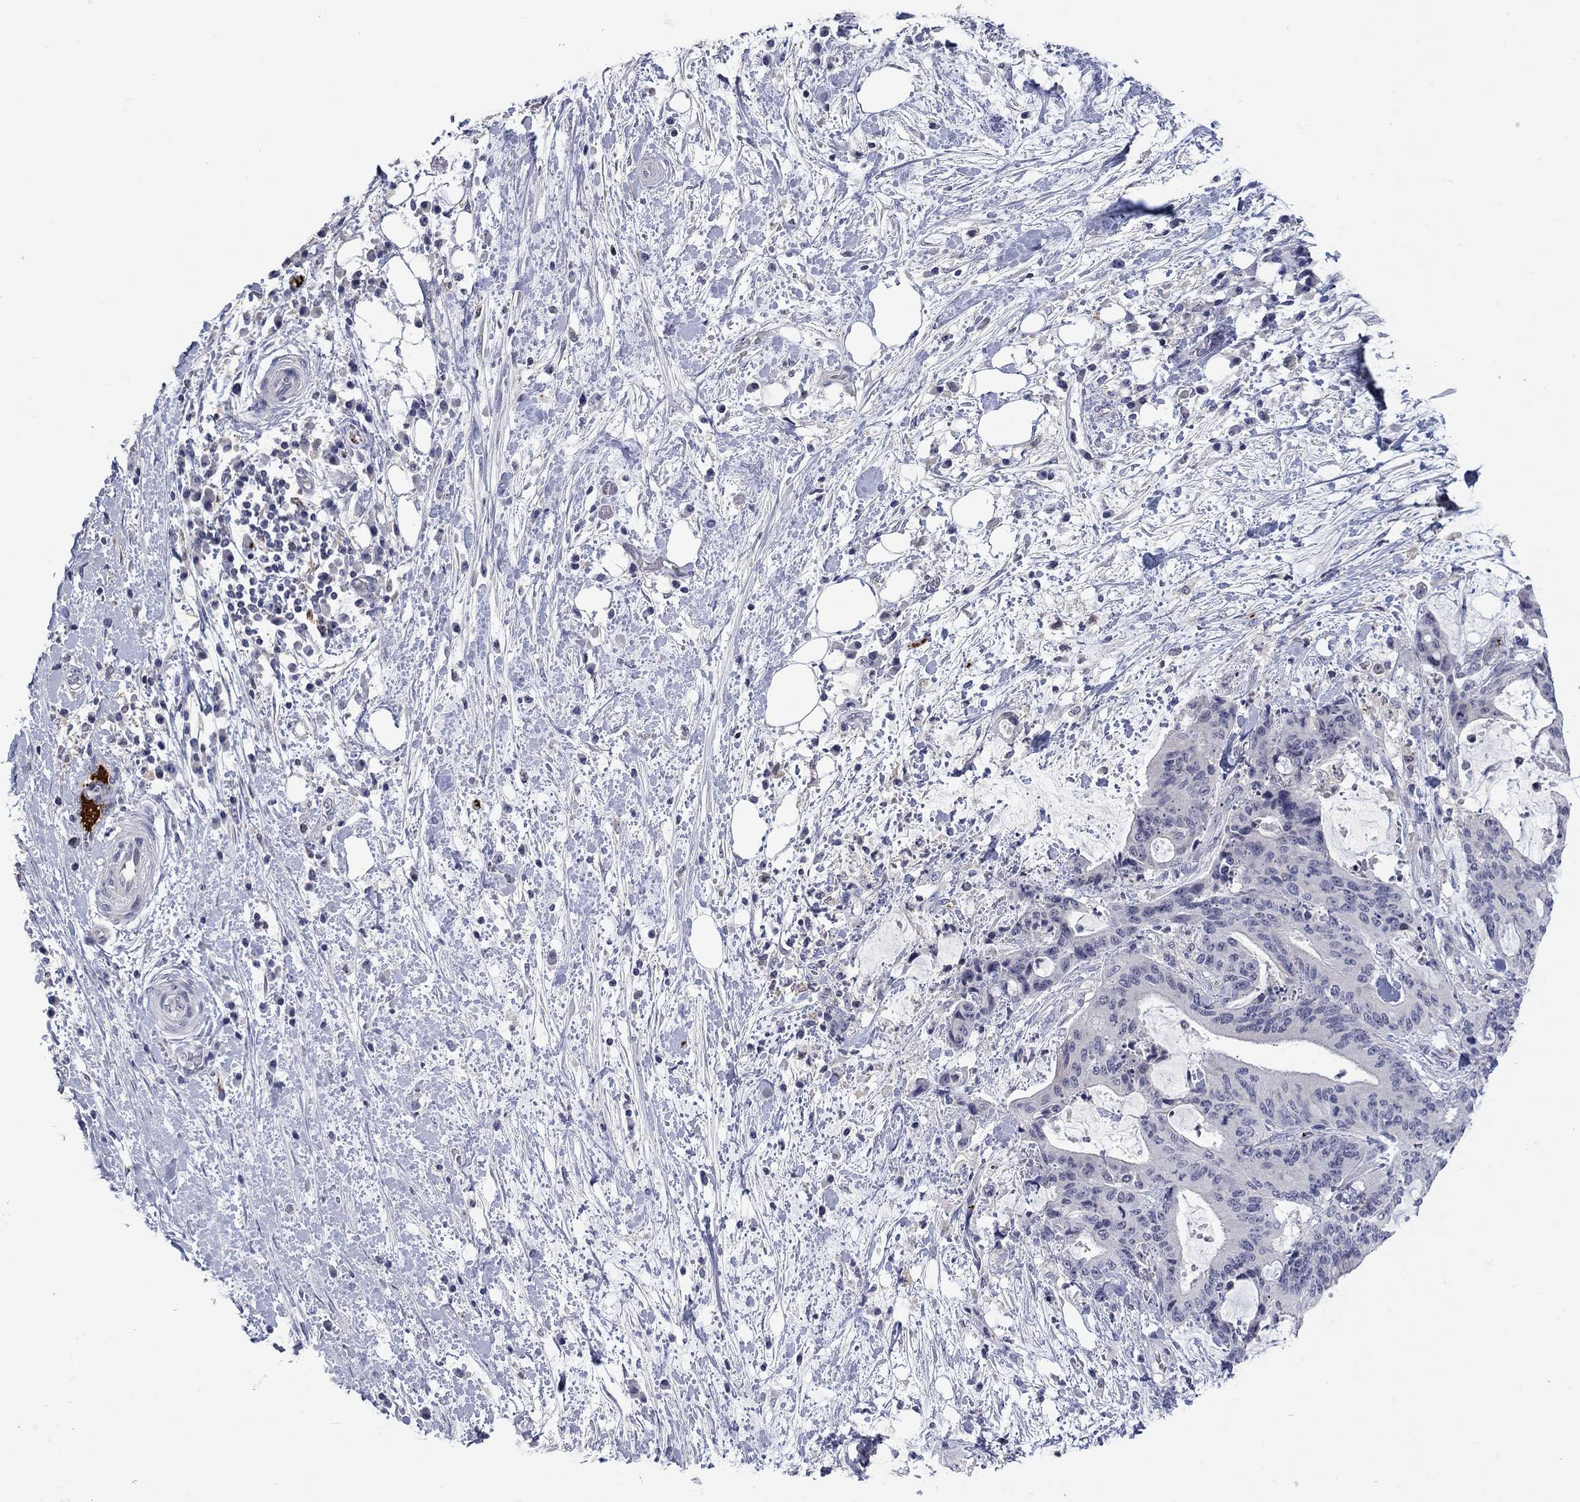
{"staining": {"intensity": "negative", "quantity": "none", "location": "none"}, "tissue": "liver cancer", "cell_type": "Tumor cells", "image_type": "cancer", "snomed": [{"axis": "morphology", "description": "Cholangiocarcinoma"}, {"axis": "topography", "description": "Liver"}], "caption": "This is an immunohistochemistry histopathology image of liver cholangiocarcinoma. There is no expression in tumor cells.", "gene": "PLEK", "patient": {"sex": "female", "age": 73}}